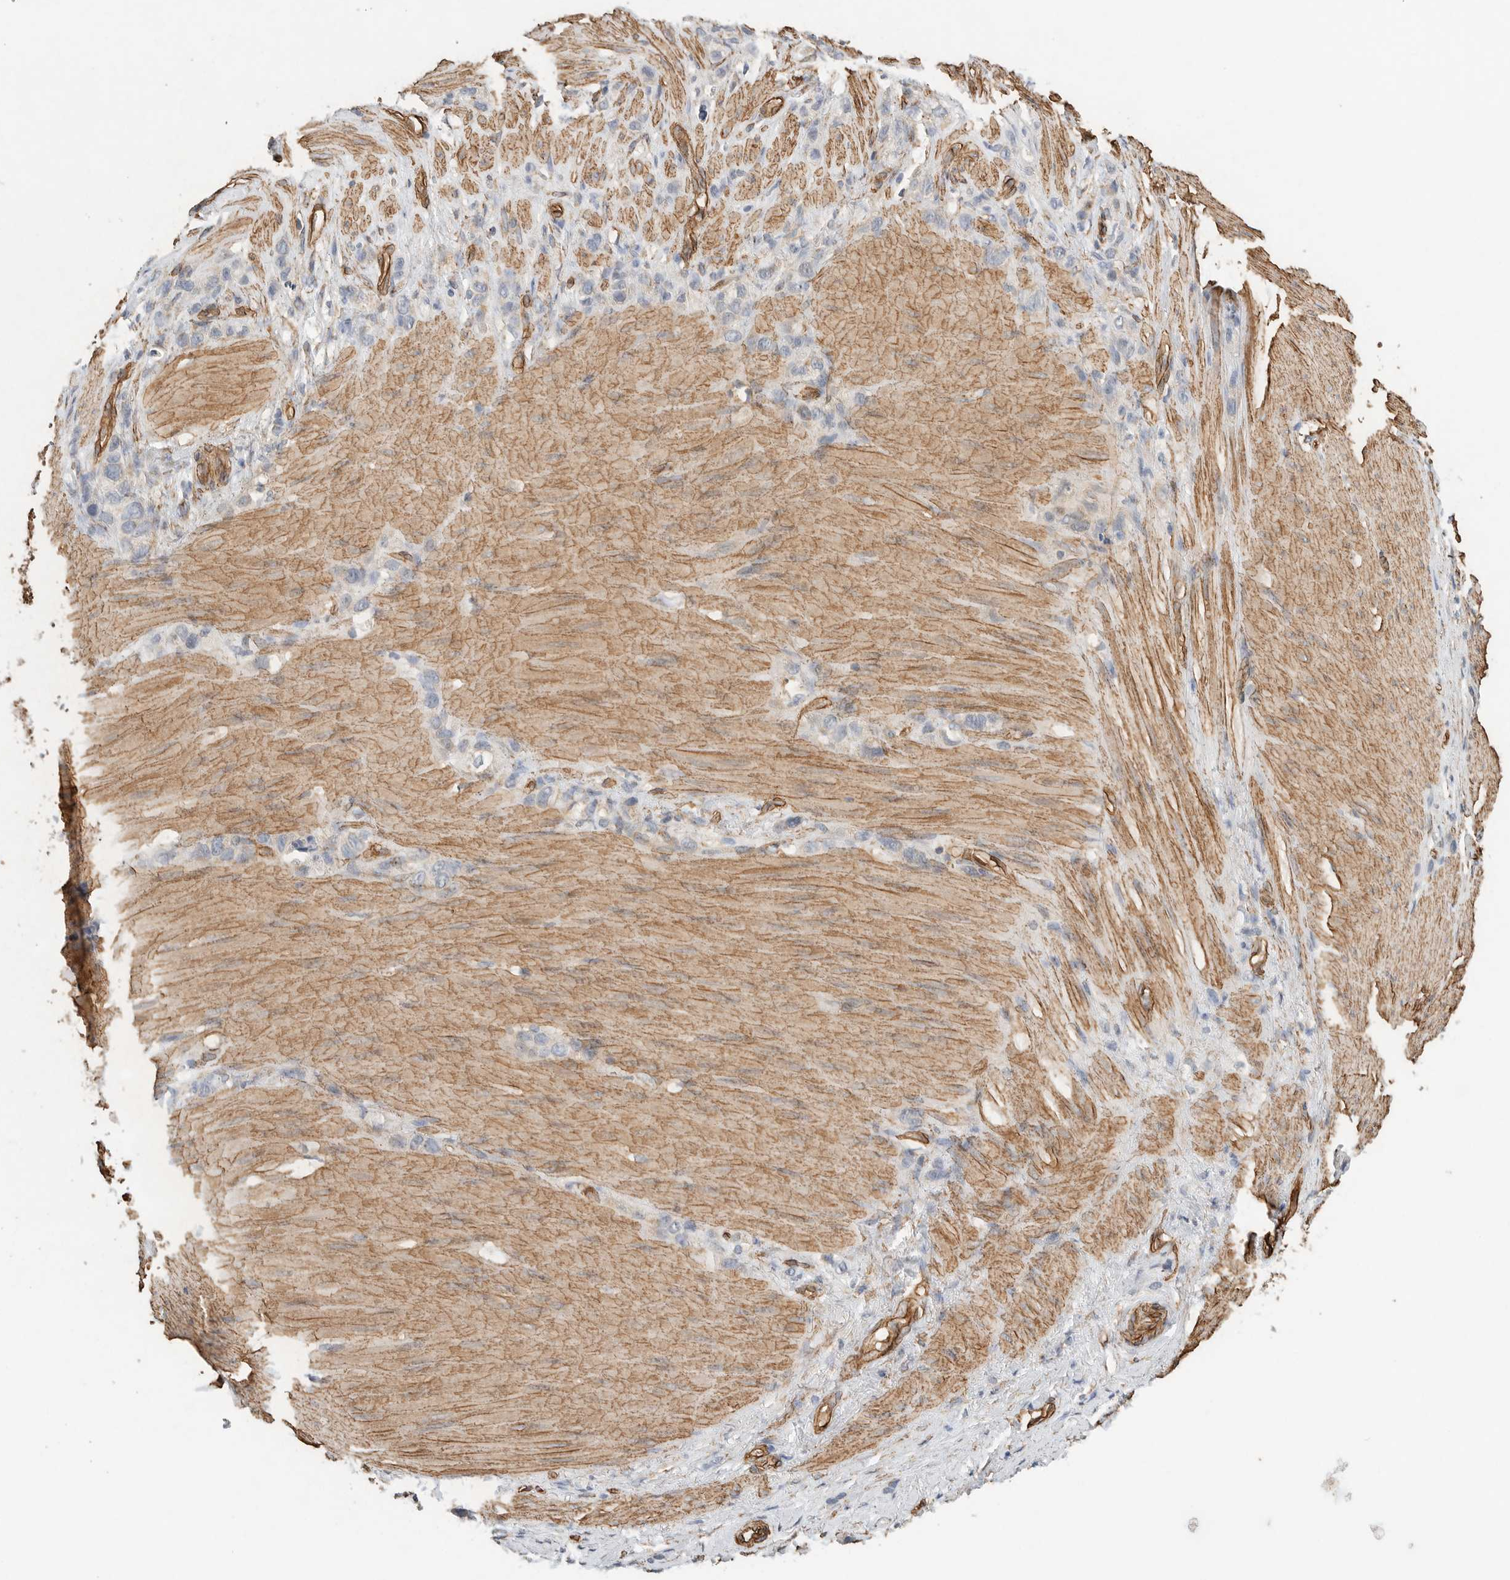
{"staining": {"intensity": "negative", "quantity": "none", "location": "none"}, "tissue": "stomach cancer", "cell_type": "Tumor cells", "image_type": "cancer", "snomed": [{"axis": "morphology", "description": "Normal tissue, NOS"}, {"axis": "morphology", "description": "Adenocarcinoma, NOS"}, {"axis": "morphology", "description": "Adenocarcinoma, High grade"}, {"axis": "topography", "description": "Stomach, upper"}, {"axis": "topography", "description": "Stomach"}], "caption": "Immunohistochemistry (IHC) image of stomach adenocarcinoma stained for a protein (brown), which displays no staining in tumor cells.", "gene": "JMJD4", "patient": {"sex": "female", "age": 65}}